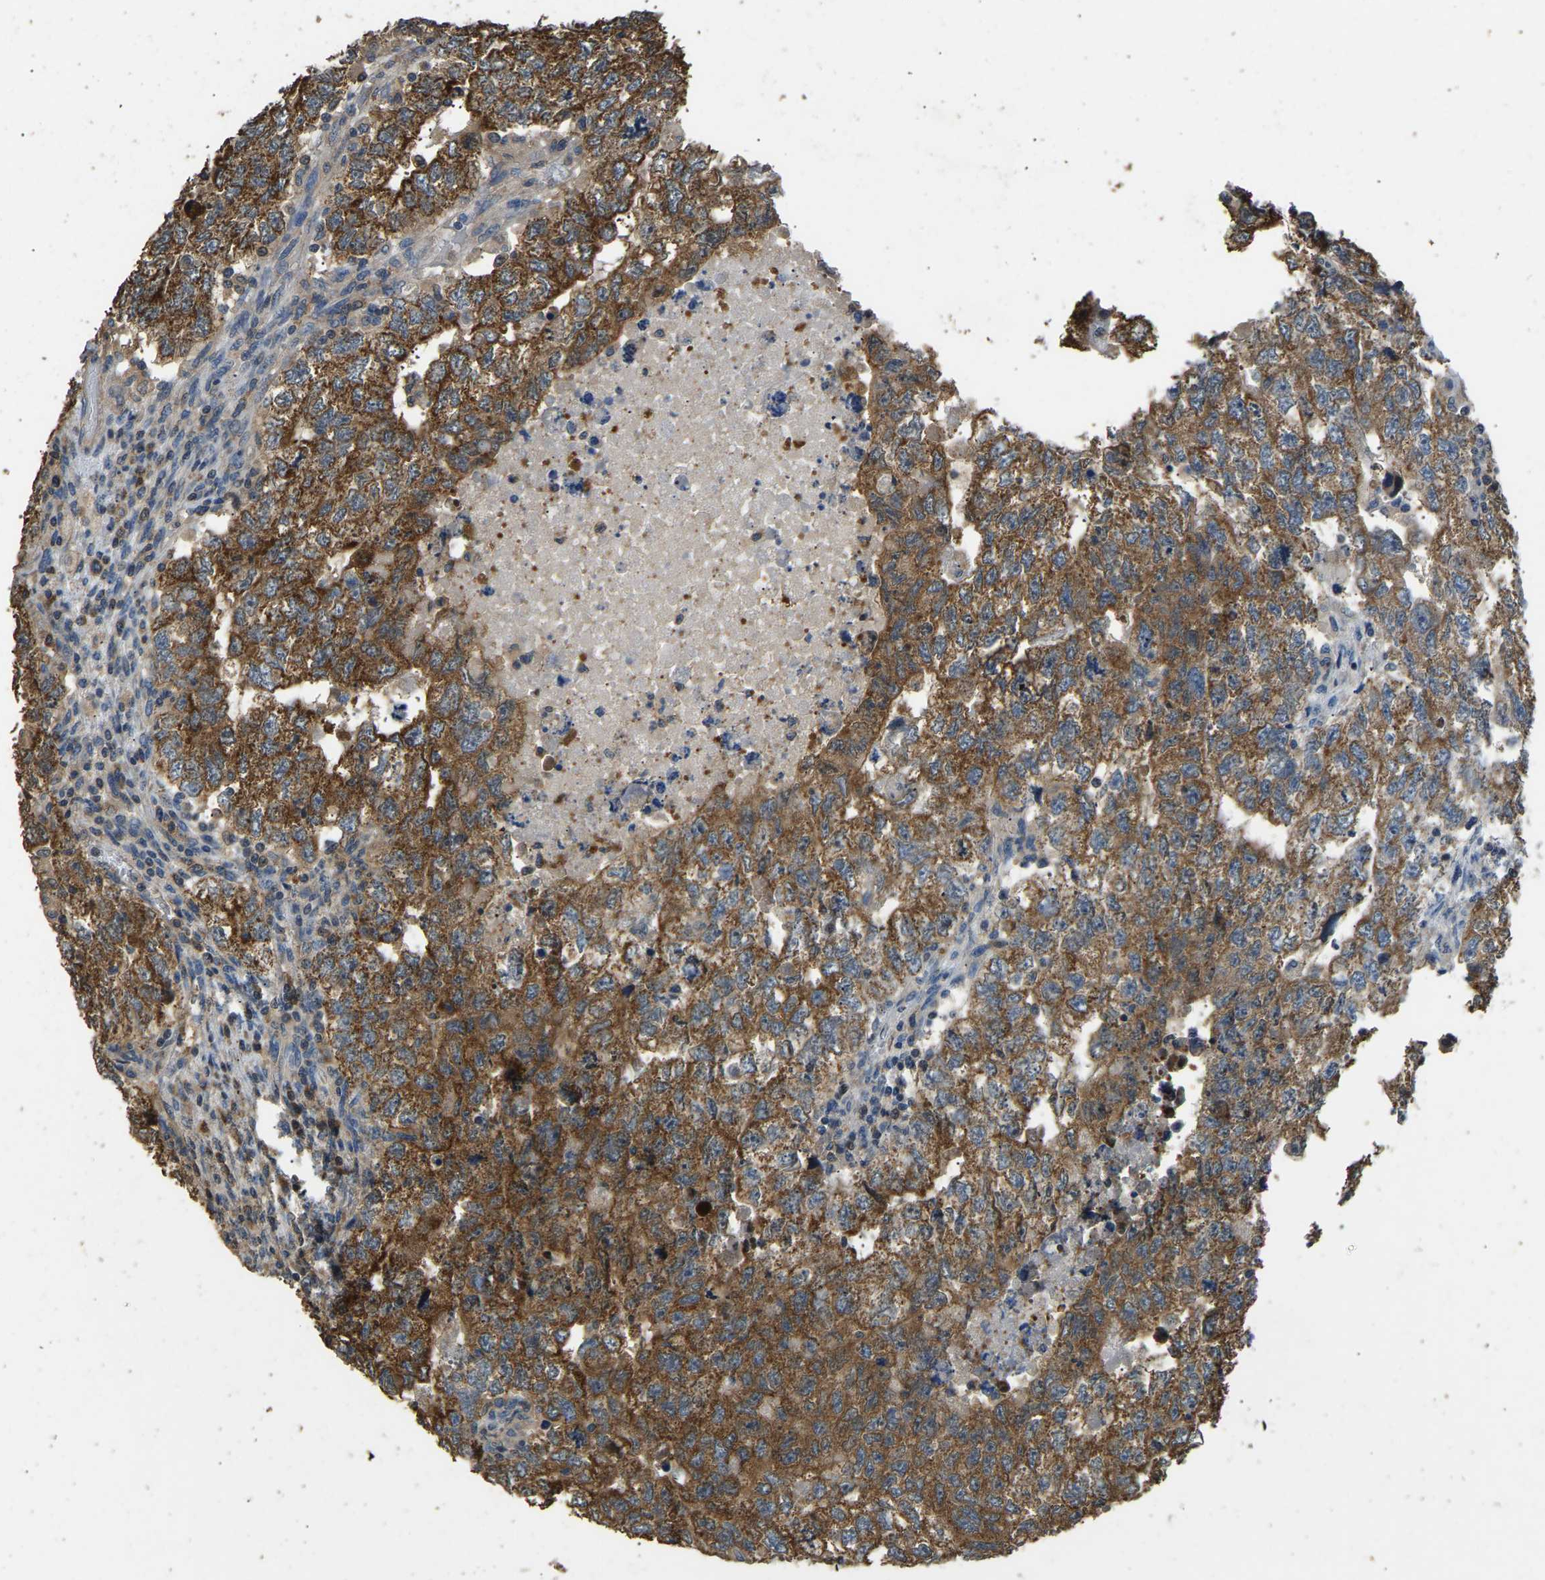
{"staining": {"intensity": "strong", "quantity": ">75%", "location": "cytoplasmic/membranous"}, "tissue": "testis cancer", "cell_type": "Tumor cells", "image_type": "cancer", "snomed": [{"axis": "morphology", "description": "Carcinoma, Embryonal, NOS"}, {"axis": "topography", "description": "Testis"}], "caption": "Approximately >75% of tumor cells in embryonal carcinoma (testis) exhibit strong cytoplasmic/membranous protein expression as visualized by brown immunohistochemical staining.", "gene": "TUFM", "patient": {"sex": "male", "age": 36}}